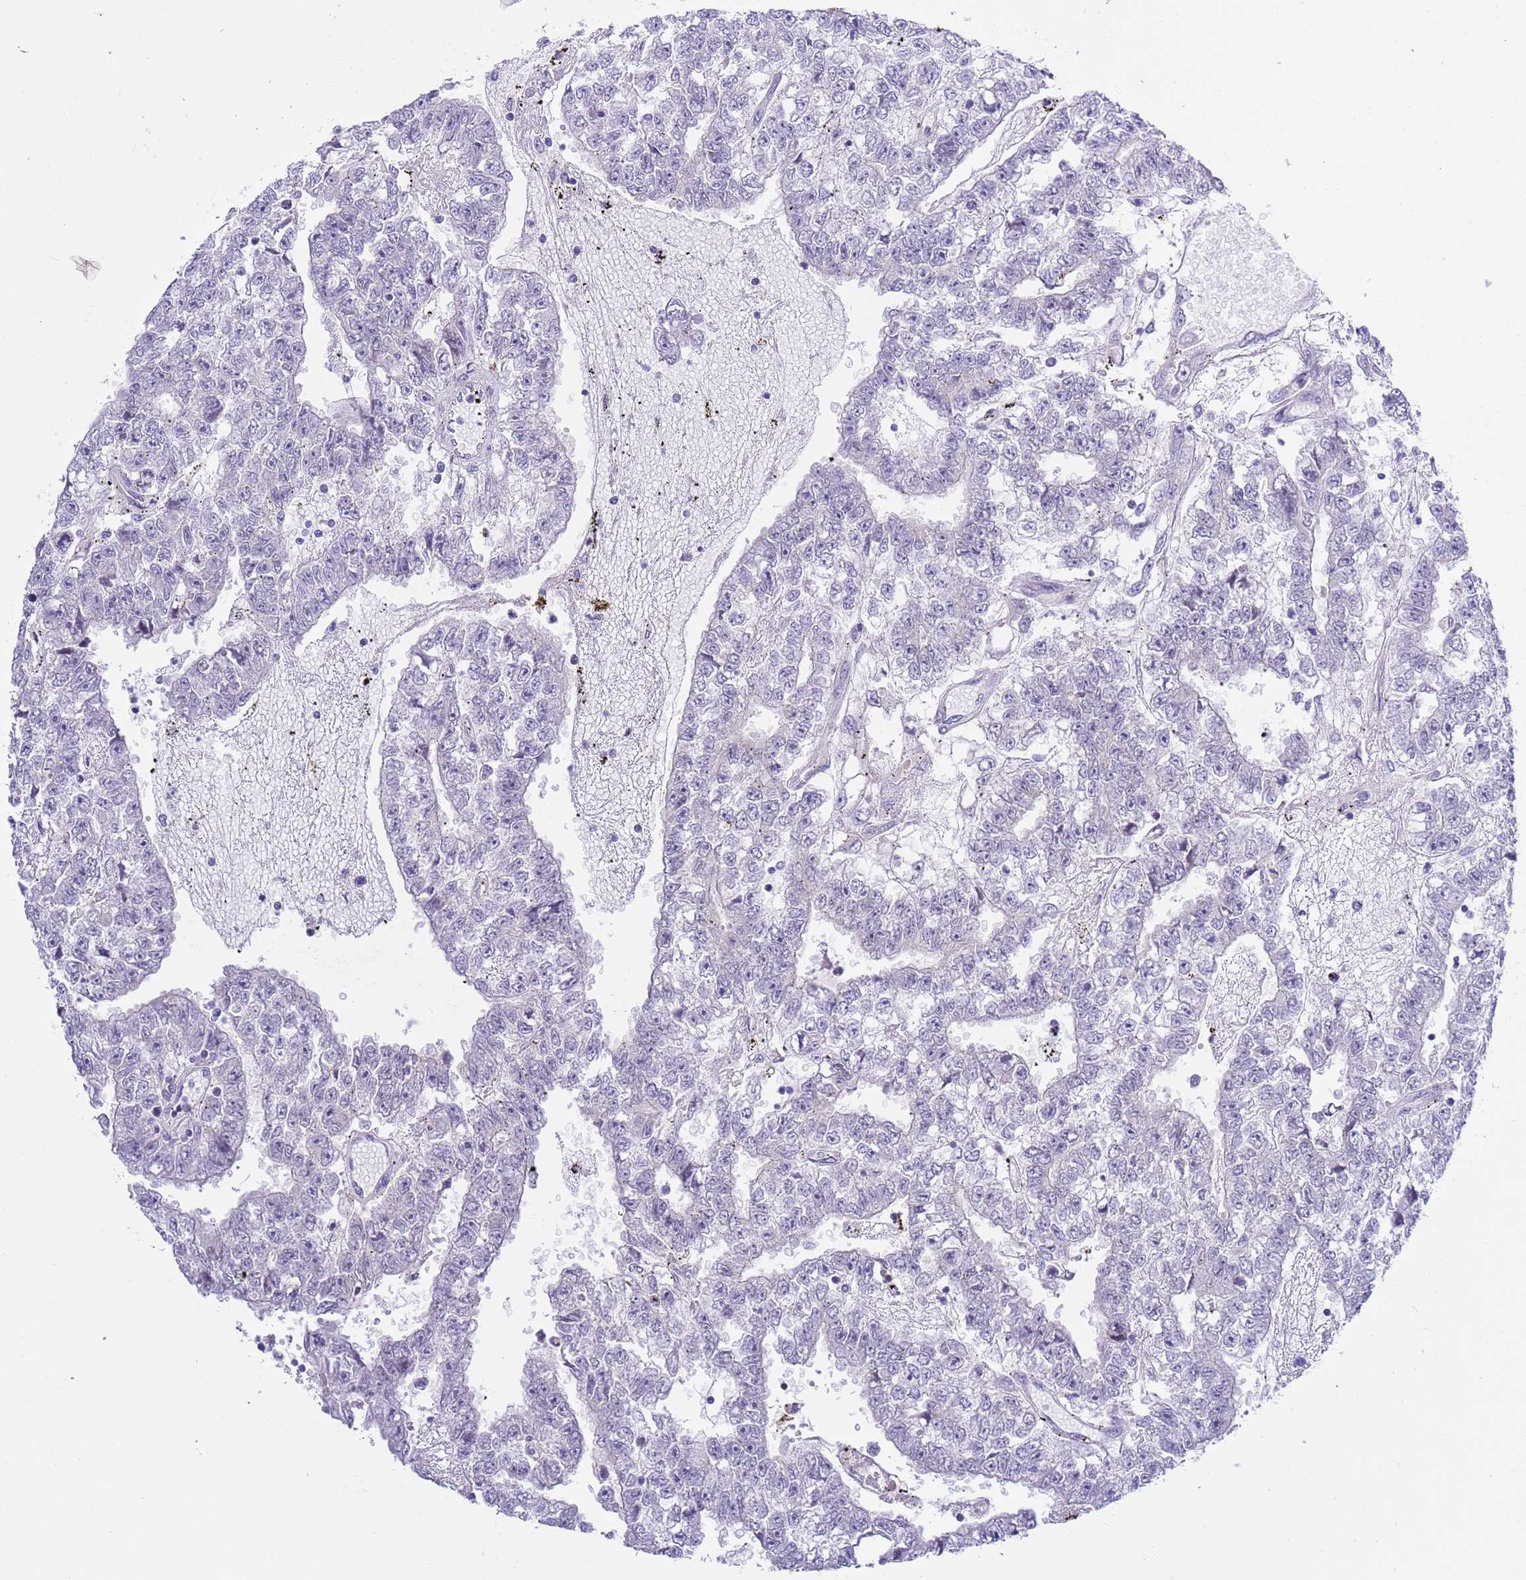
{"staining": {"intensity": "negative", "quantity": "none", "location": "none"}, "tissue": "testis cancer", "cell_type": "Tumor cells", "image_type": "cancer", "snomed": [{"axis": "morphology", "description": "Carcinoma, Embryonal, NOS"}, {"axis": "topography", "description": "Testis"}], "caption": "IHC of human embryonal carcinoma (testis) exhibits no expression in tumor cells.", "gene": "NET1", "patient": {"sex": "male", "age": 25}}